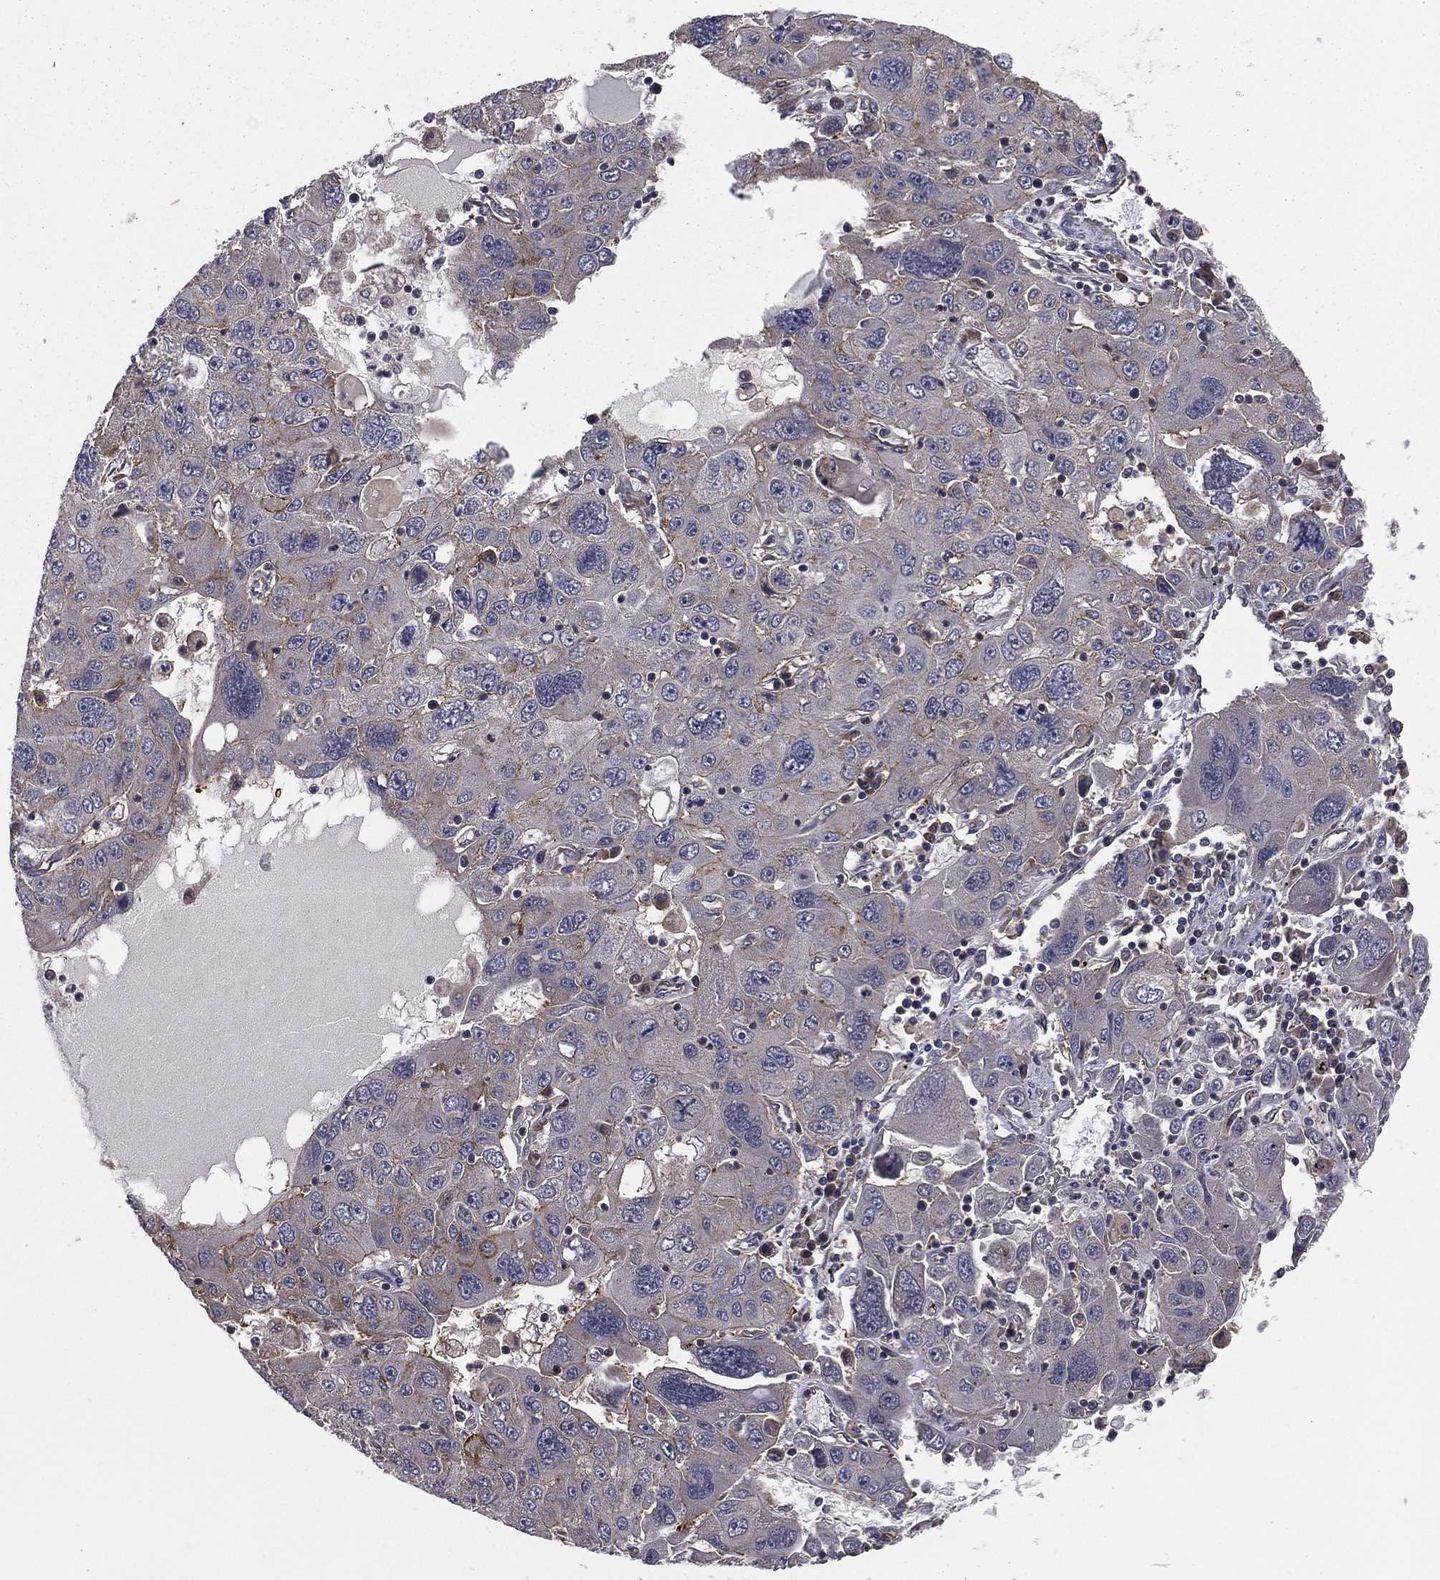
{"staining": {"intensity": "negative", "quantity": "none", "location": "none"}, "tissue": "stomach cancer", "cell_type": "Tumor cells", "image_type": "cancer", "snomed": [{"axis": "morphology", "description": "Adenocarcinoma, NOS"}, {"axis": "topography", "description": "Stomach"}], "caption": "High power microscopy micrograph of an immunohistochemistry micrograph of stomach adenocarcinoma, revealing no significant positivity in tumor cells.", "gene": "CERT1", "patient": {"sex": "male", "age": 56}}